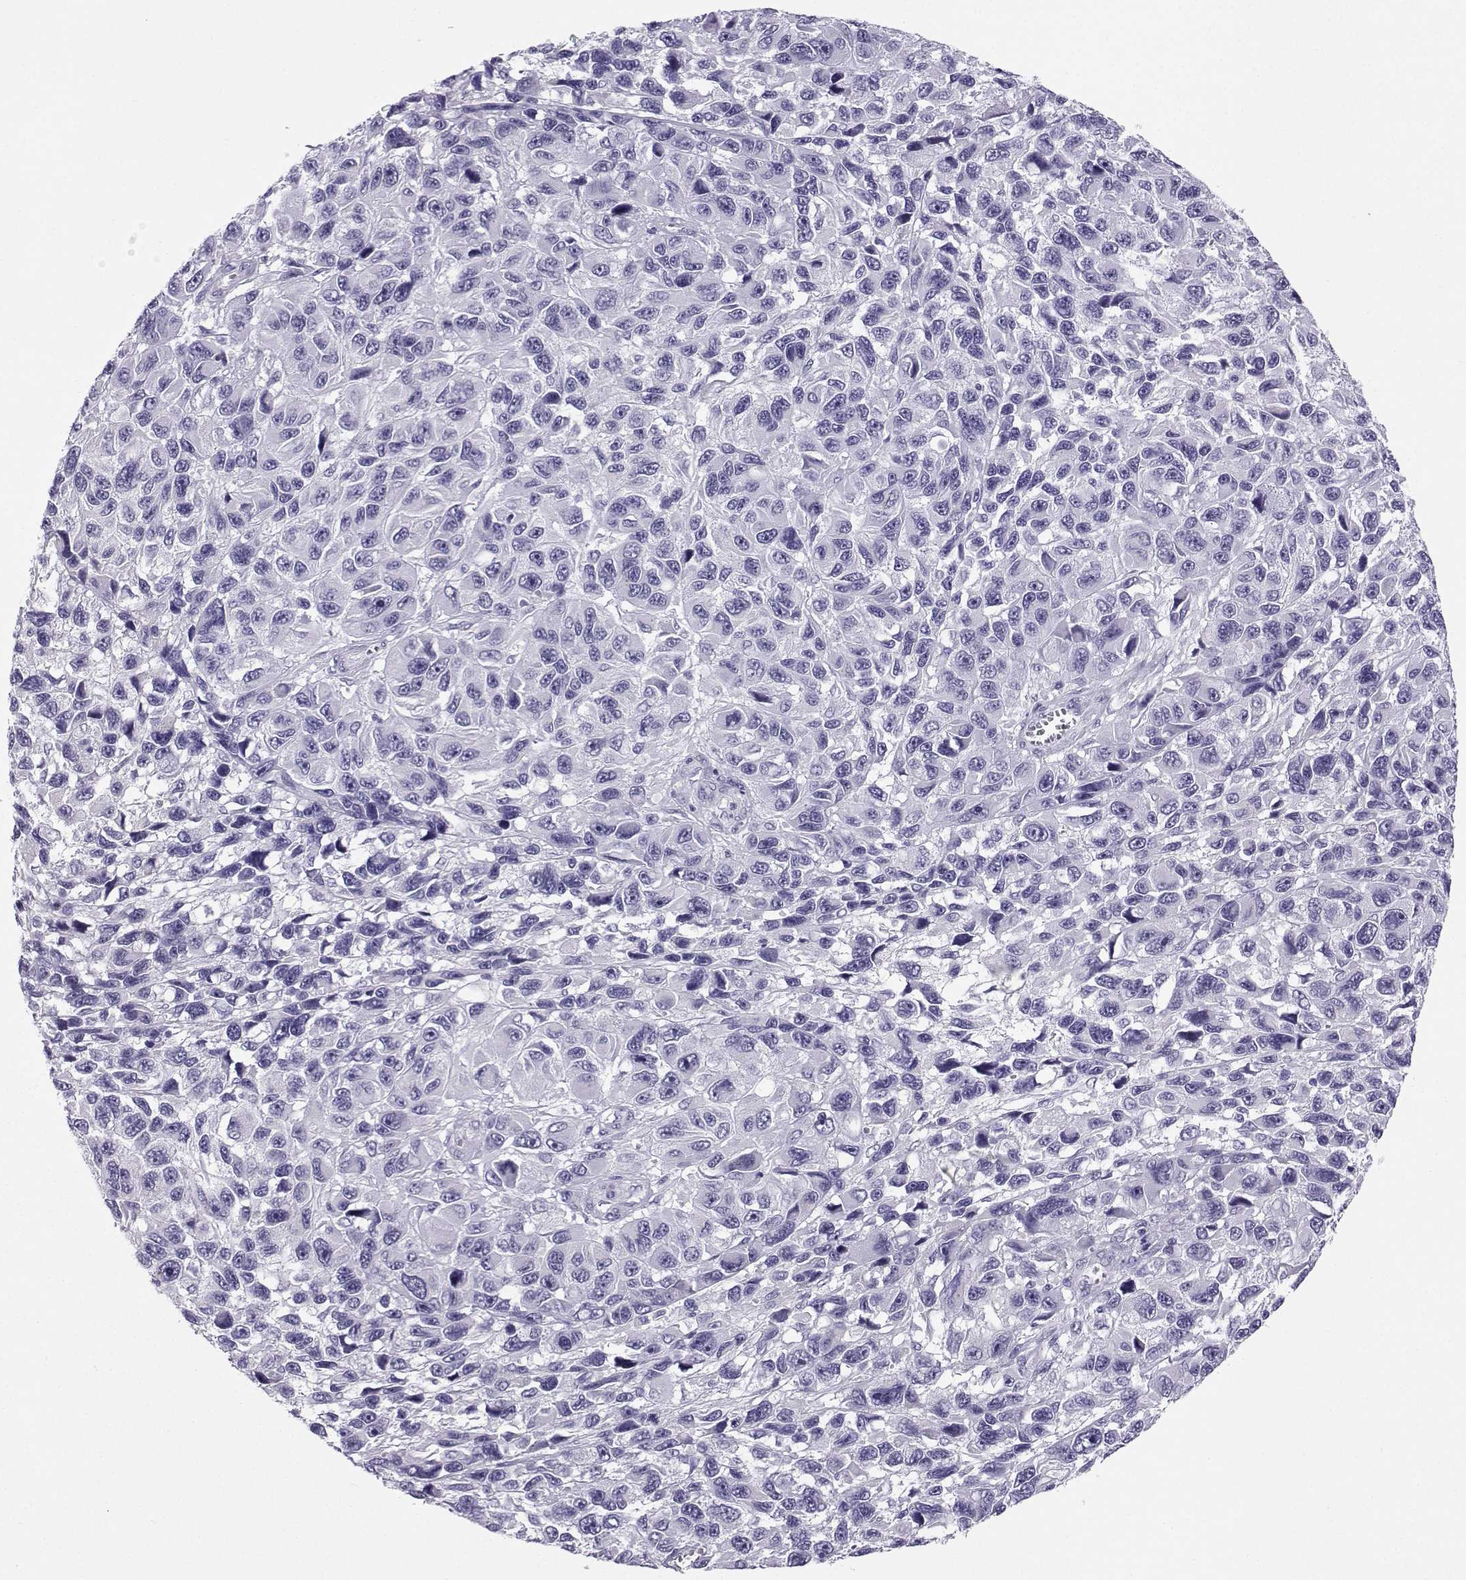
{"staining": {"intensity": "negative", "quantity": "none", "location": "none"}, "tissue": "melanoma", "cell_type": "Tumor cells", "image_type": "cancer", "snomed": [{"axis": "morphology", "description": "Malignant melanoma, NOS"}, {"axis": "topography", "description": "Skin"}], "caption": "A histopathology image of melanoma stained for a protein shows no brown staining in tumor cells. (DAB (3,3'-diaminobenzidine) immunohistochemistry, high magnification).", "gene": "ZBTB8B", "patient": {"sex": "male", "age": 53}}